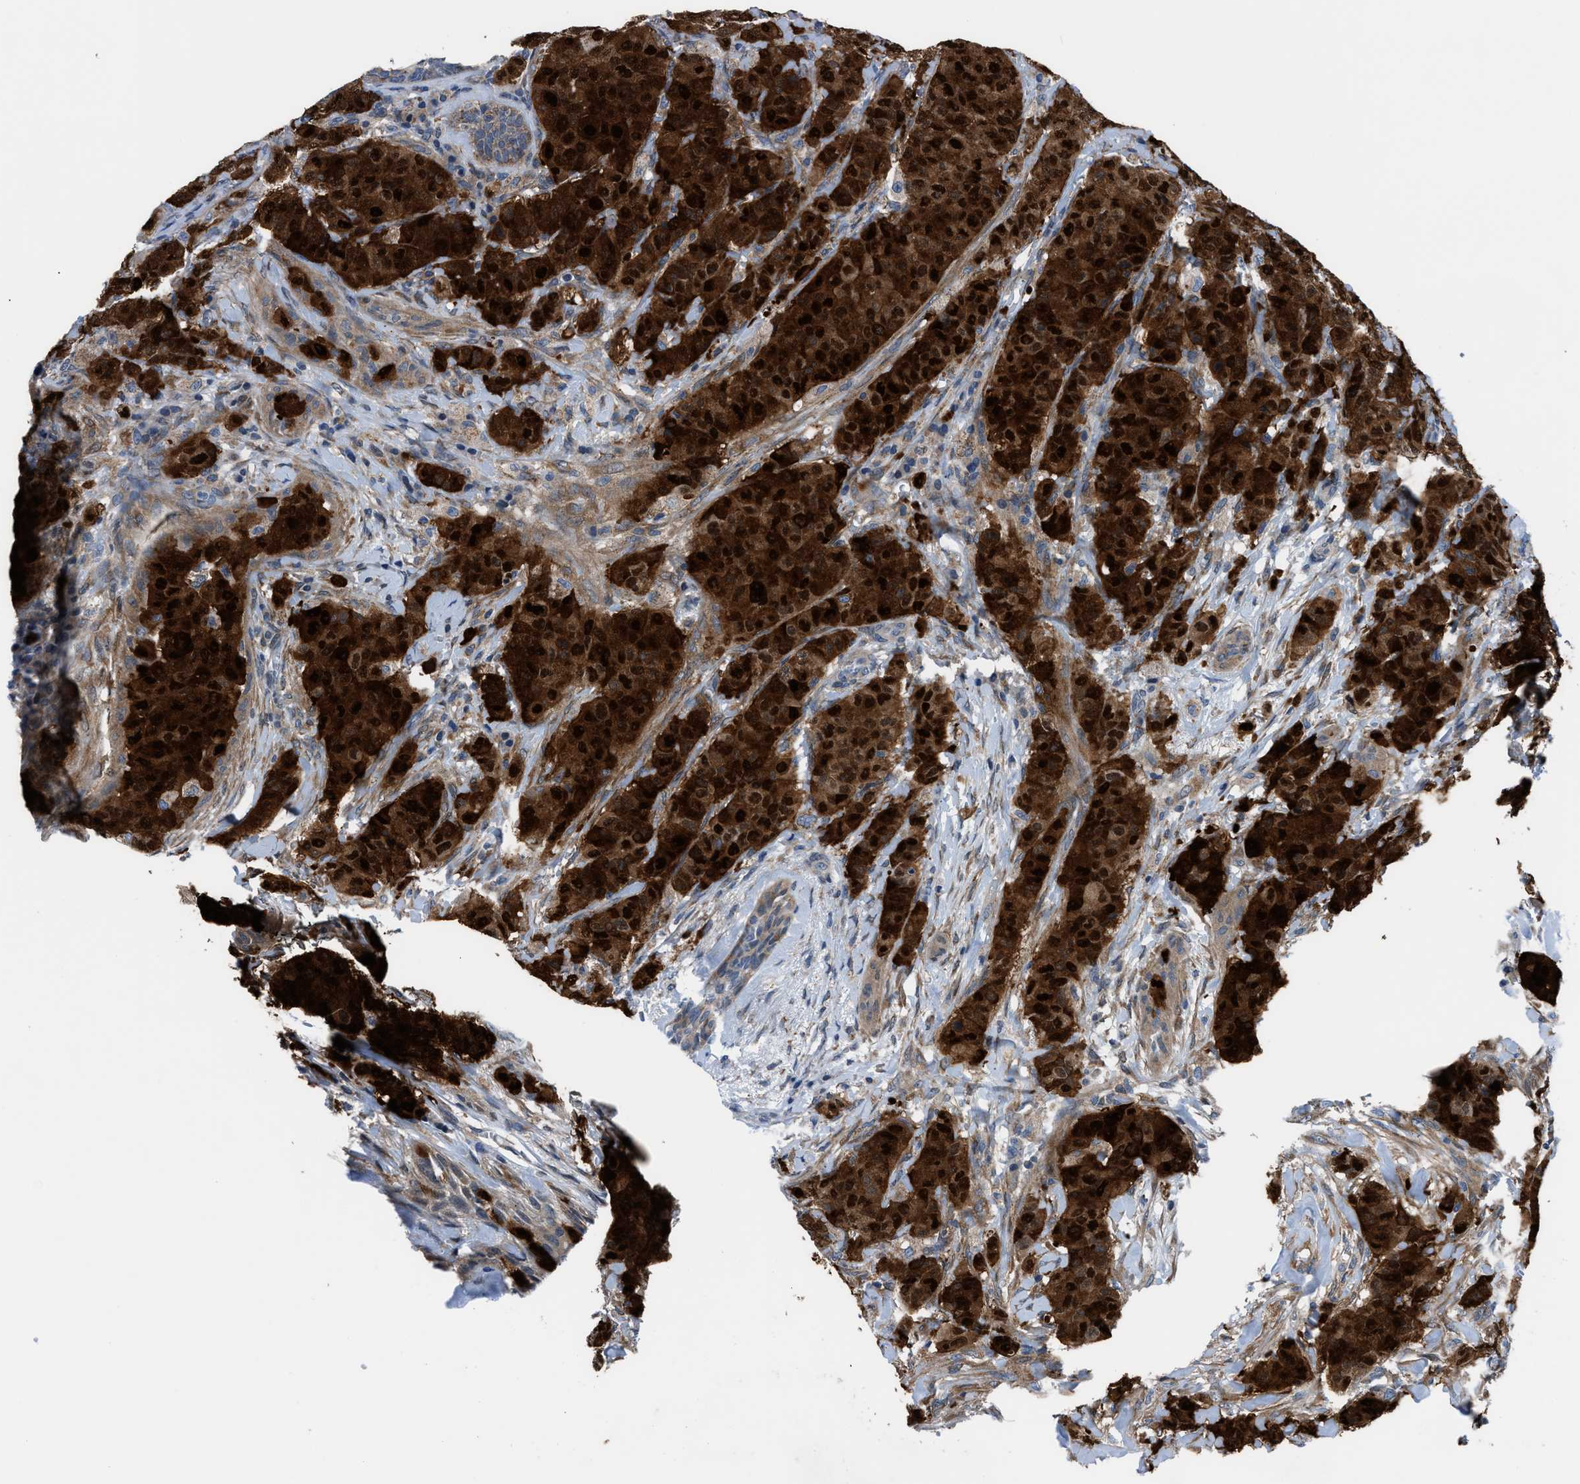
{"staining": {"intensity": "strong", "quantity": ">75%", "location": "cytoplasmic/membranous,nuclear"}, "tissue": "breast cancer", "cell_type": "Tumor cells", "image_type": "cancer", "snomed": [{"axis": "morphology", "description": "Normal tissue, NOS"}, {"axis": "morphology", "description": "Duct carcinoma"}, {"axis": "topography", "description": "Breast"}], "caption": "Immunohistochemistry photomicrograph of human breast cancer (invasive ductal carcinoma) stained for a protein (brown), which displays high levels of strong cytoplasmic/membranous and nuclear staining in about >75% of tumor cells.", "gene": "TMEM45B", "patient": {"sex": "female", "age": 40}}